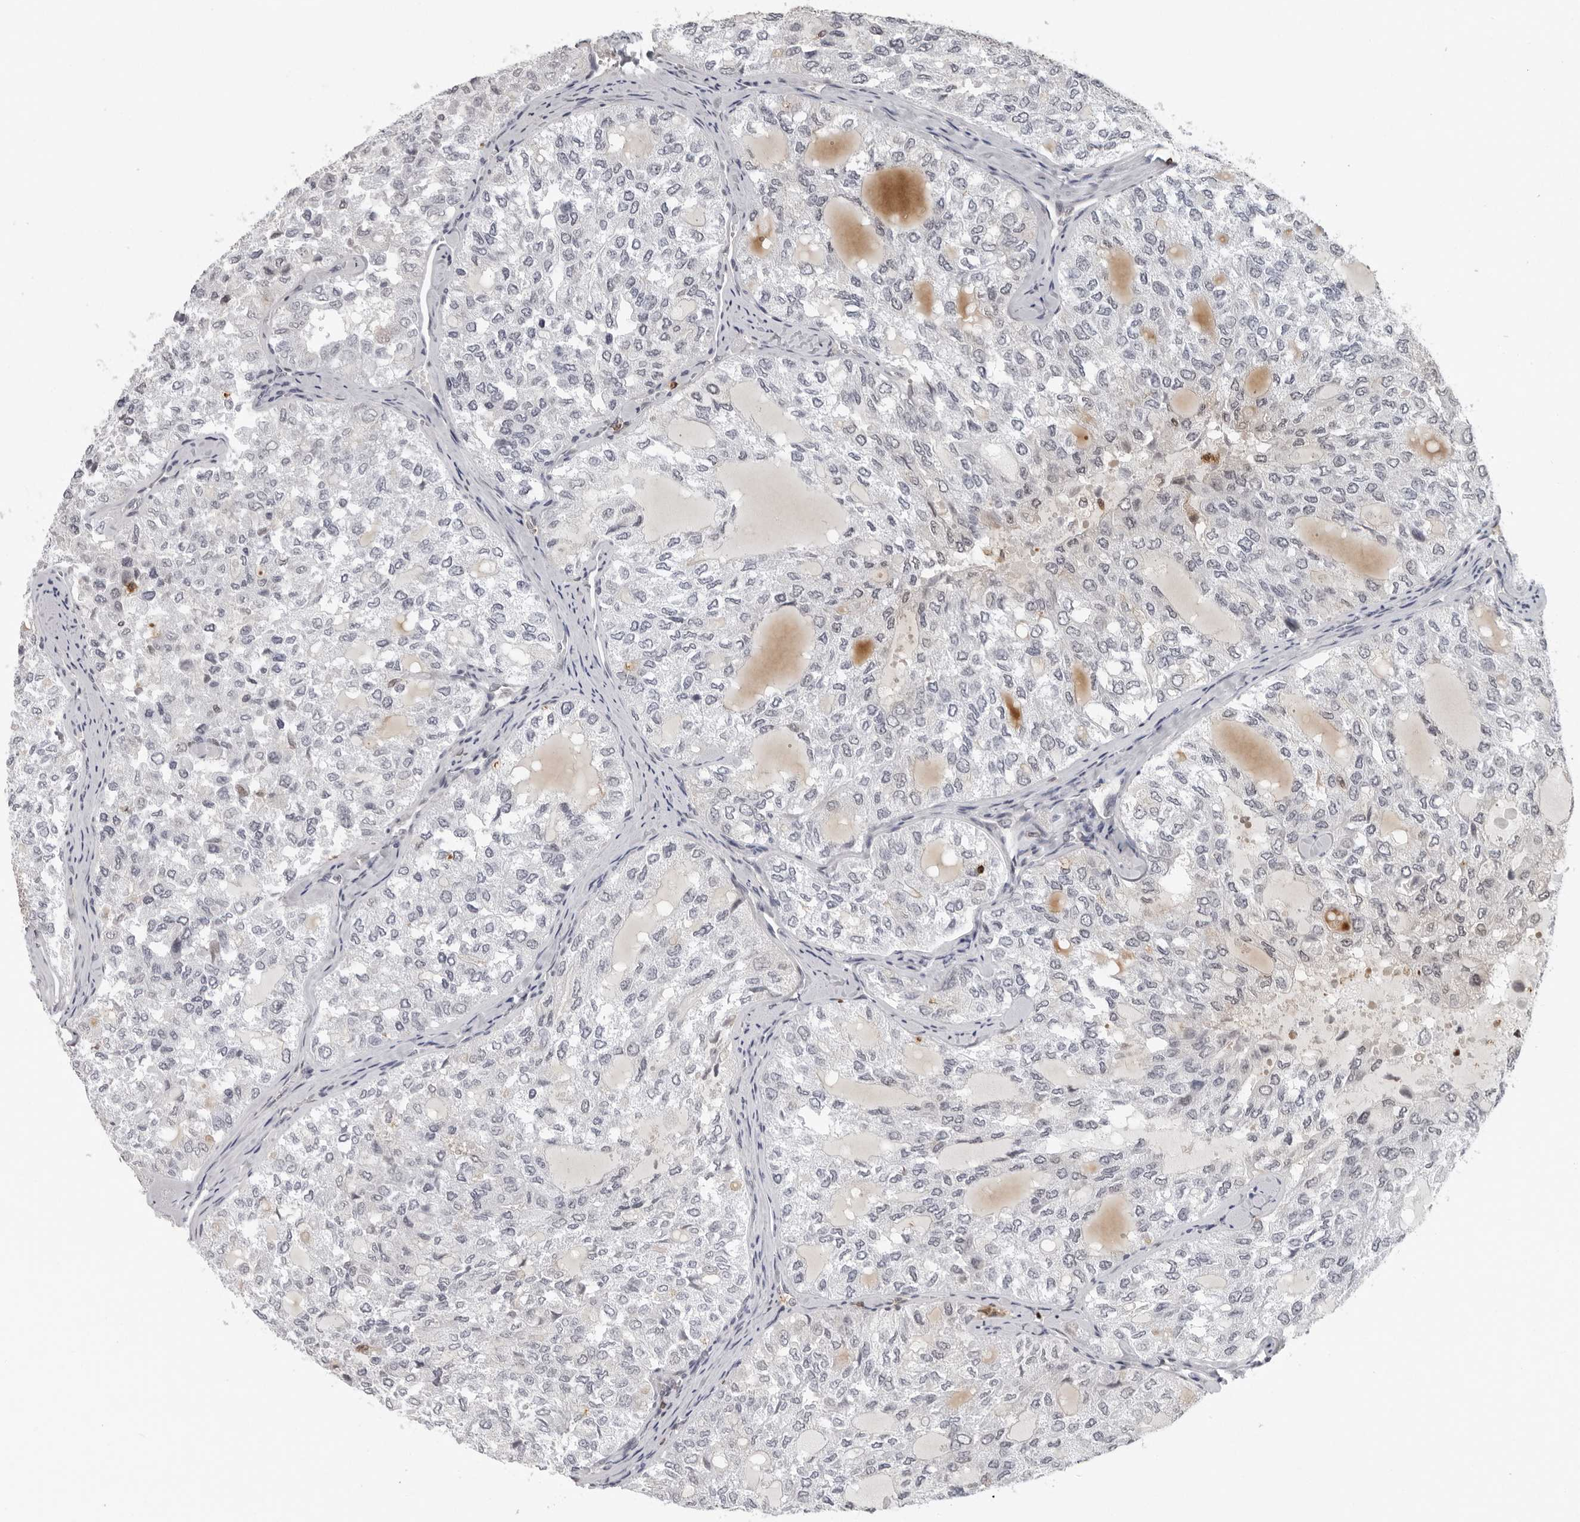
{"staining": {"intensity": "negative", "quantity": "none", "location": "none"}, "tissue": "thyroid cancer", "cell_type": "Tumor cells", "image_type": "cancer", "snomed": [{"axis": "morphology", "description": "Follicular adenoma carcinoma, NOS"}, {"axis": "topography", "description": "Thyroid gland"}], "caption": "Immunohistochemistry (IHC) of thyroid cancer exhibits no staining in tumor cells.", "gene": "HSPH1", "patient": {"sex": "male", "age": 75}}